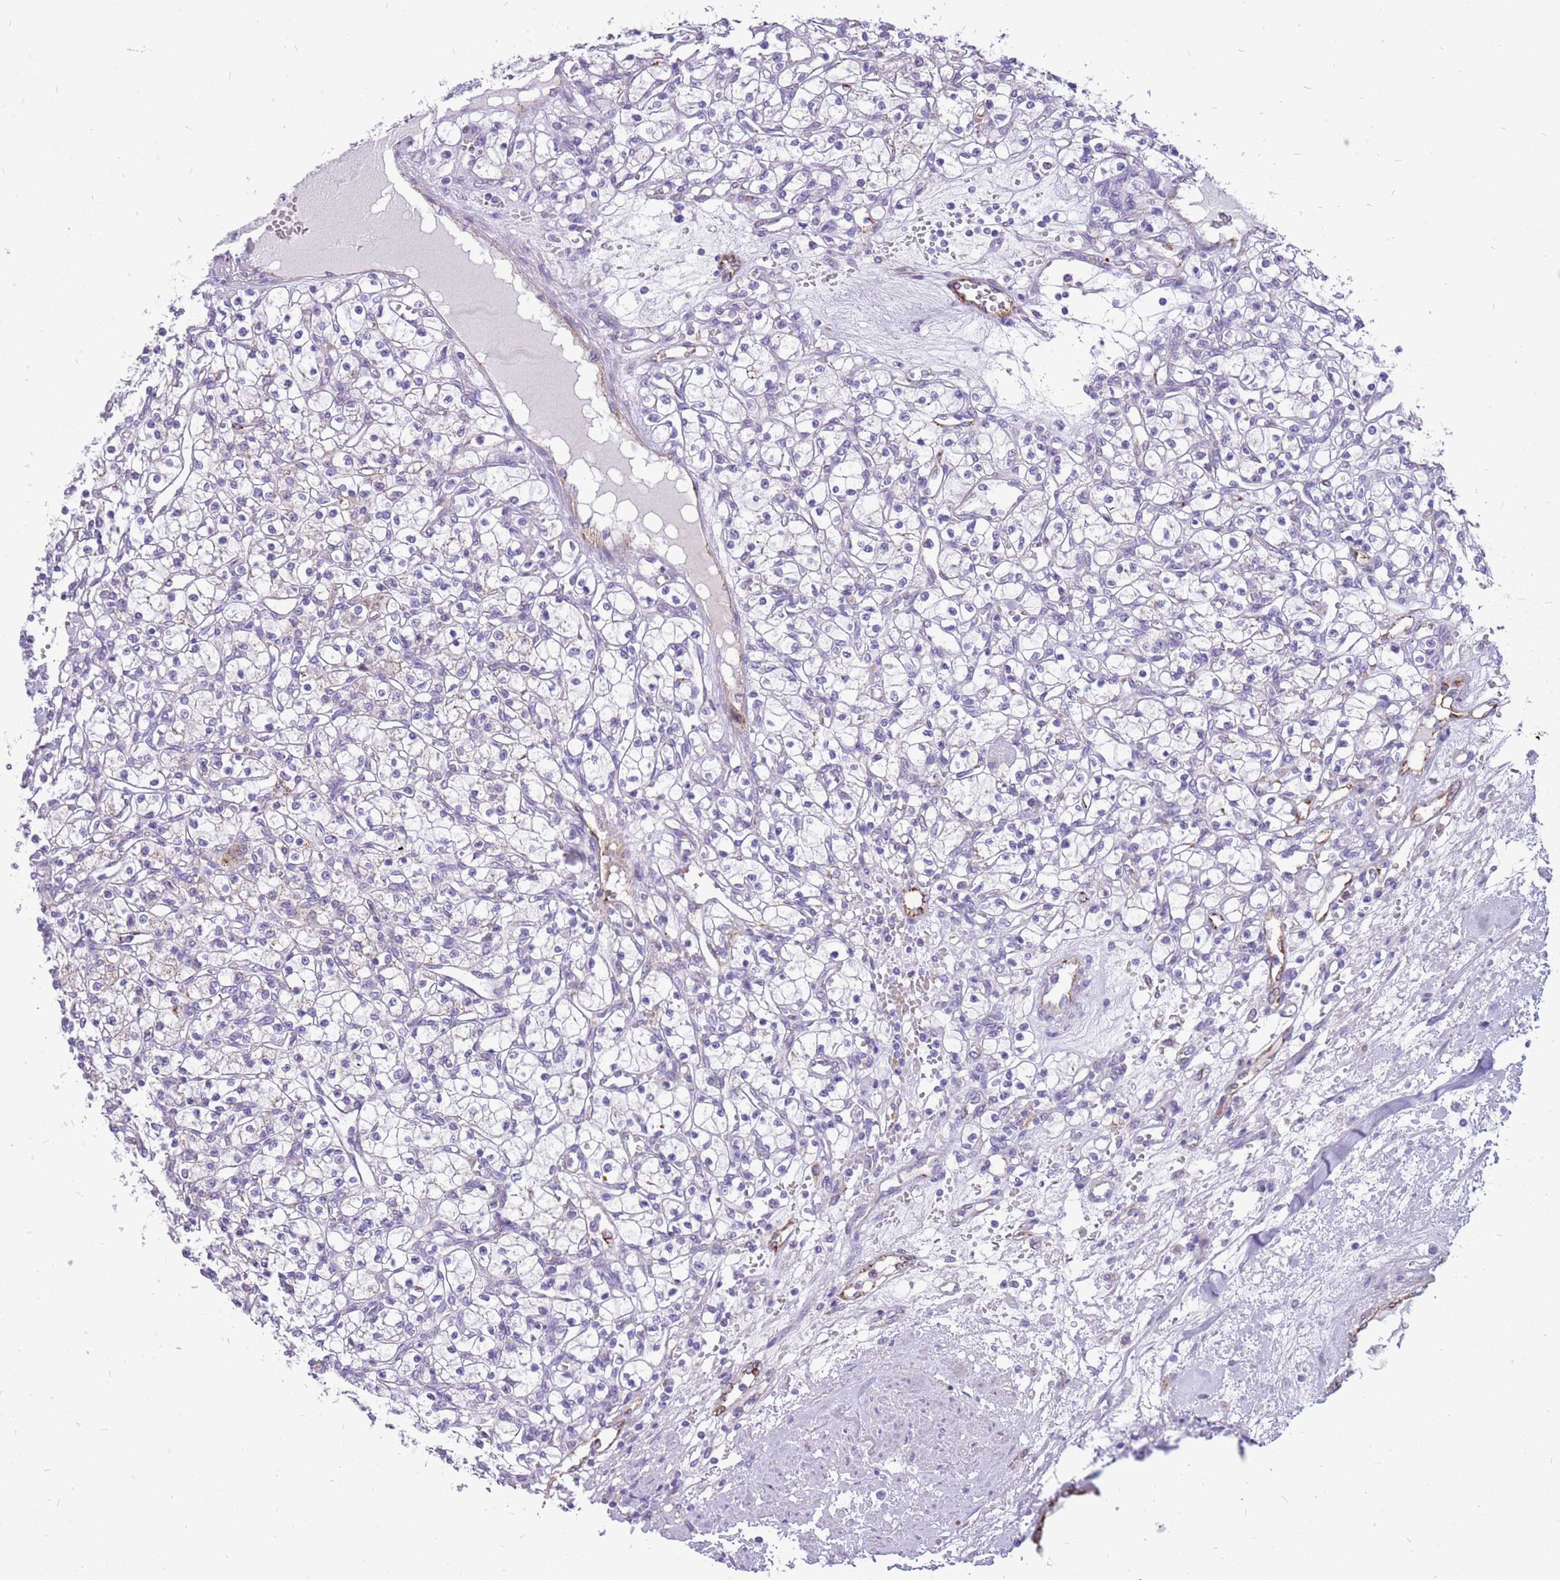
{"staining": {"intensity": "negative", "quantity": "none", "location": "none"}, "tissue": "renal cancer", "cell_type": "Tumor cells", "image_type": "cancer", "snomed": [{"axis": "morphology", "description": "Adenocarcinoma, NOS"}, {"axis": "topography", "description": "Kidney"}], "caption": "Adenocarcinoma (renal) was stained to show a protein in brown. There is no significant expression in tumor cells.", "gene": "PCNX1", "patient": {"sex": "female", "age": 59}}